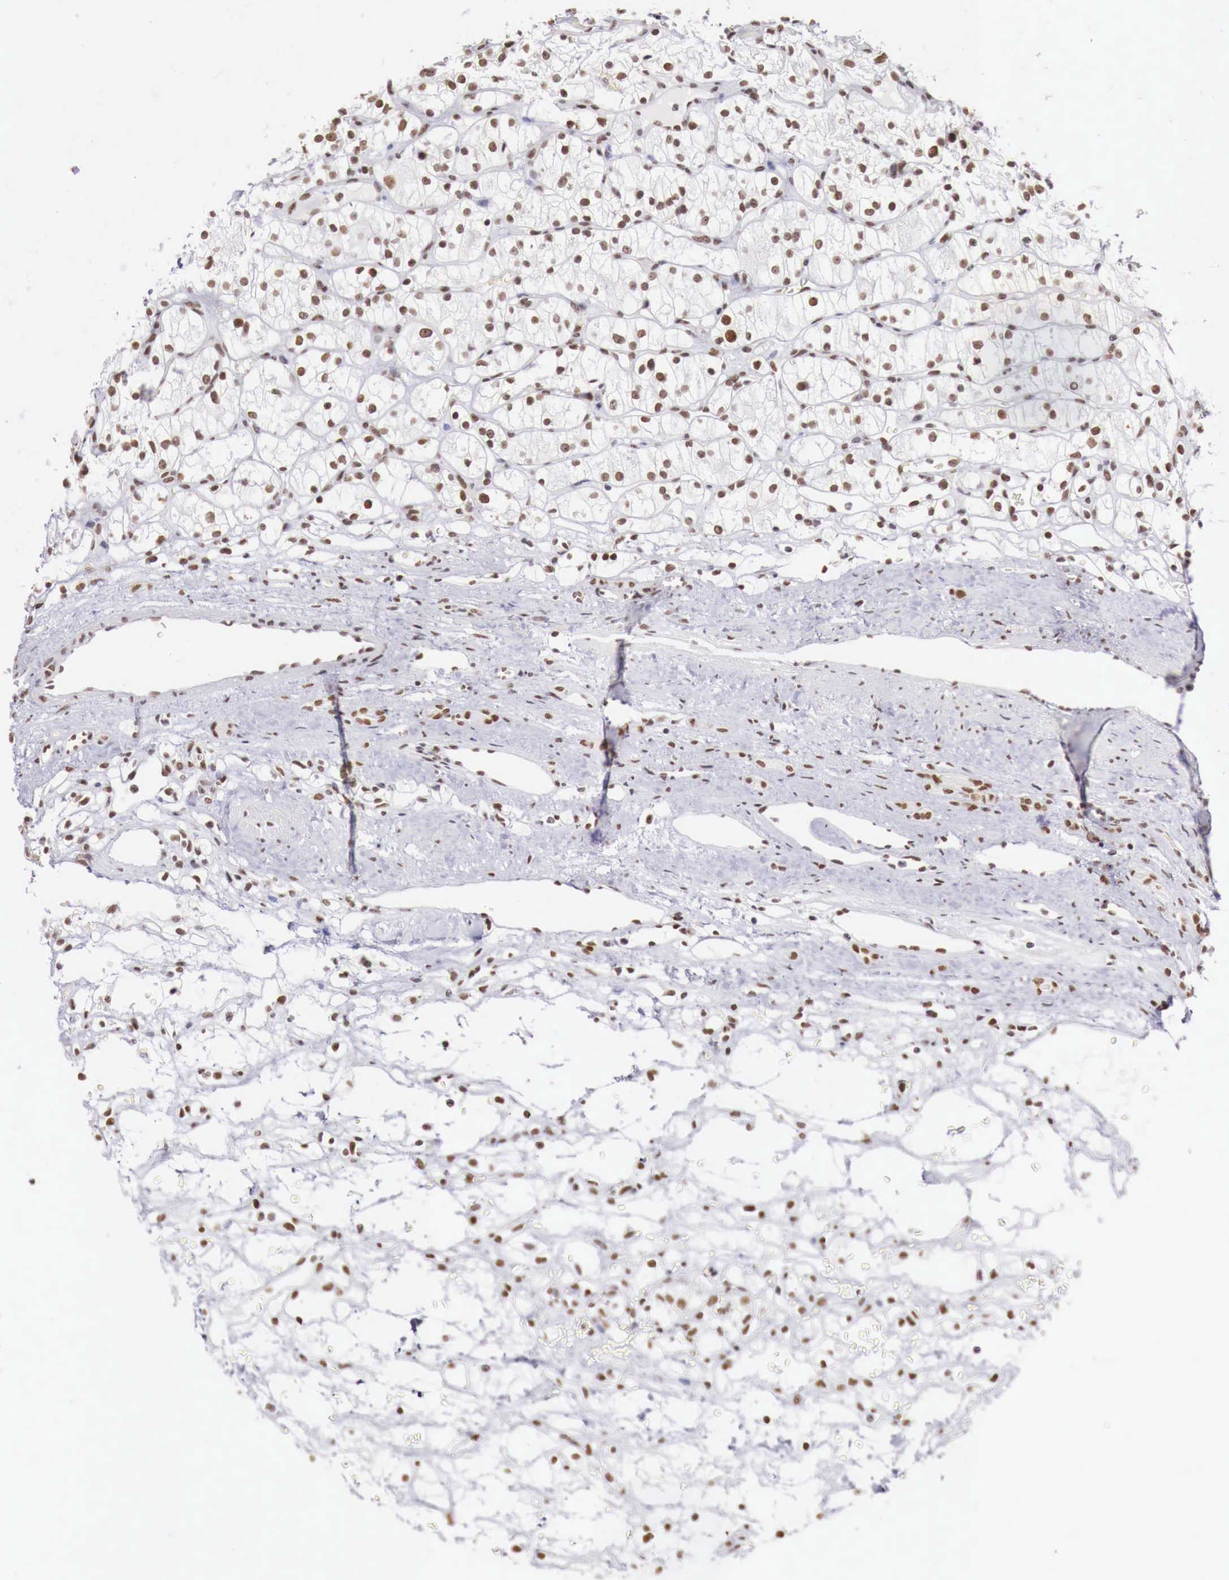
{"staining": {"intensity": "weak", "quantity": "25%-75%", "location": "nuclear"}, "tissue": "renal cancer", "cell_type": "Tumor cells", "image_type": "cancer", "snomed": [{"axis": "morphology", "description": "Adenocarcinoma, NOS"}, {"axis": "topography", "description": "Kidney"}], "caption": "This micrograph demonstrates immunohistochemistry (IHC) staining of human renal cancer, with low weak nuclear staining in about 25%-75% of tumor cells.", "gene": "PHF14", "patient": {"sex": "female", "age": 60}}